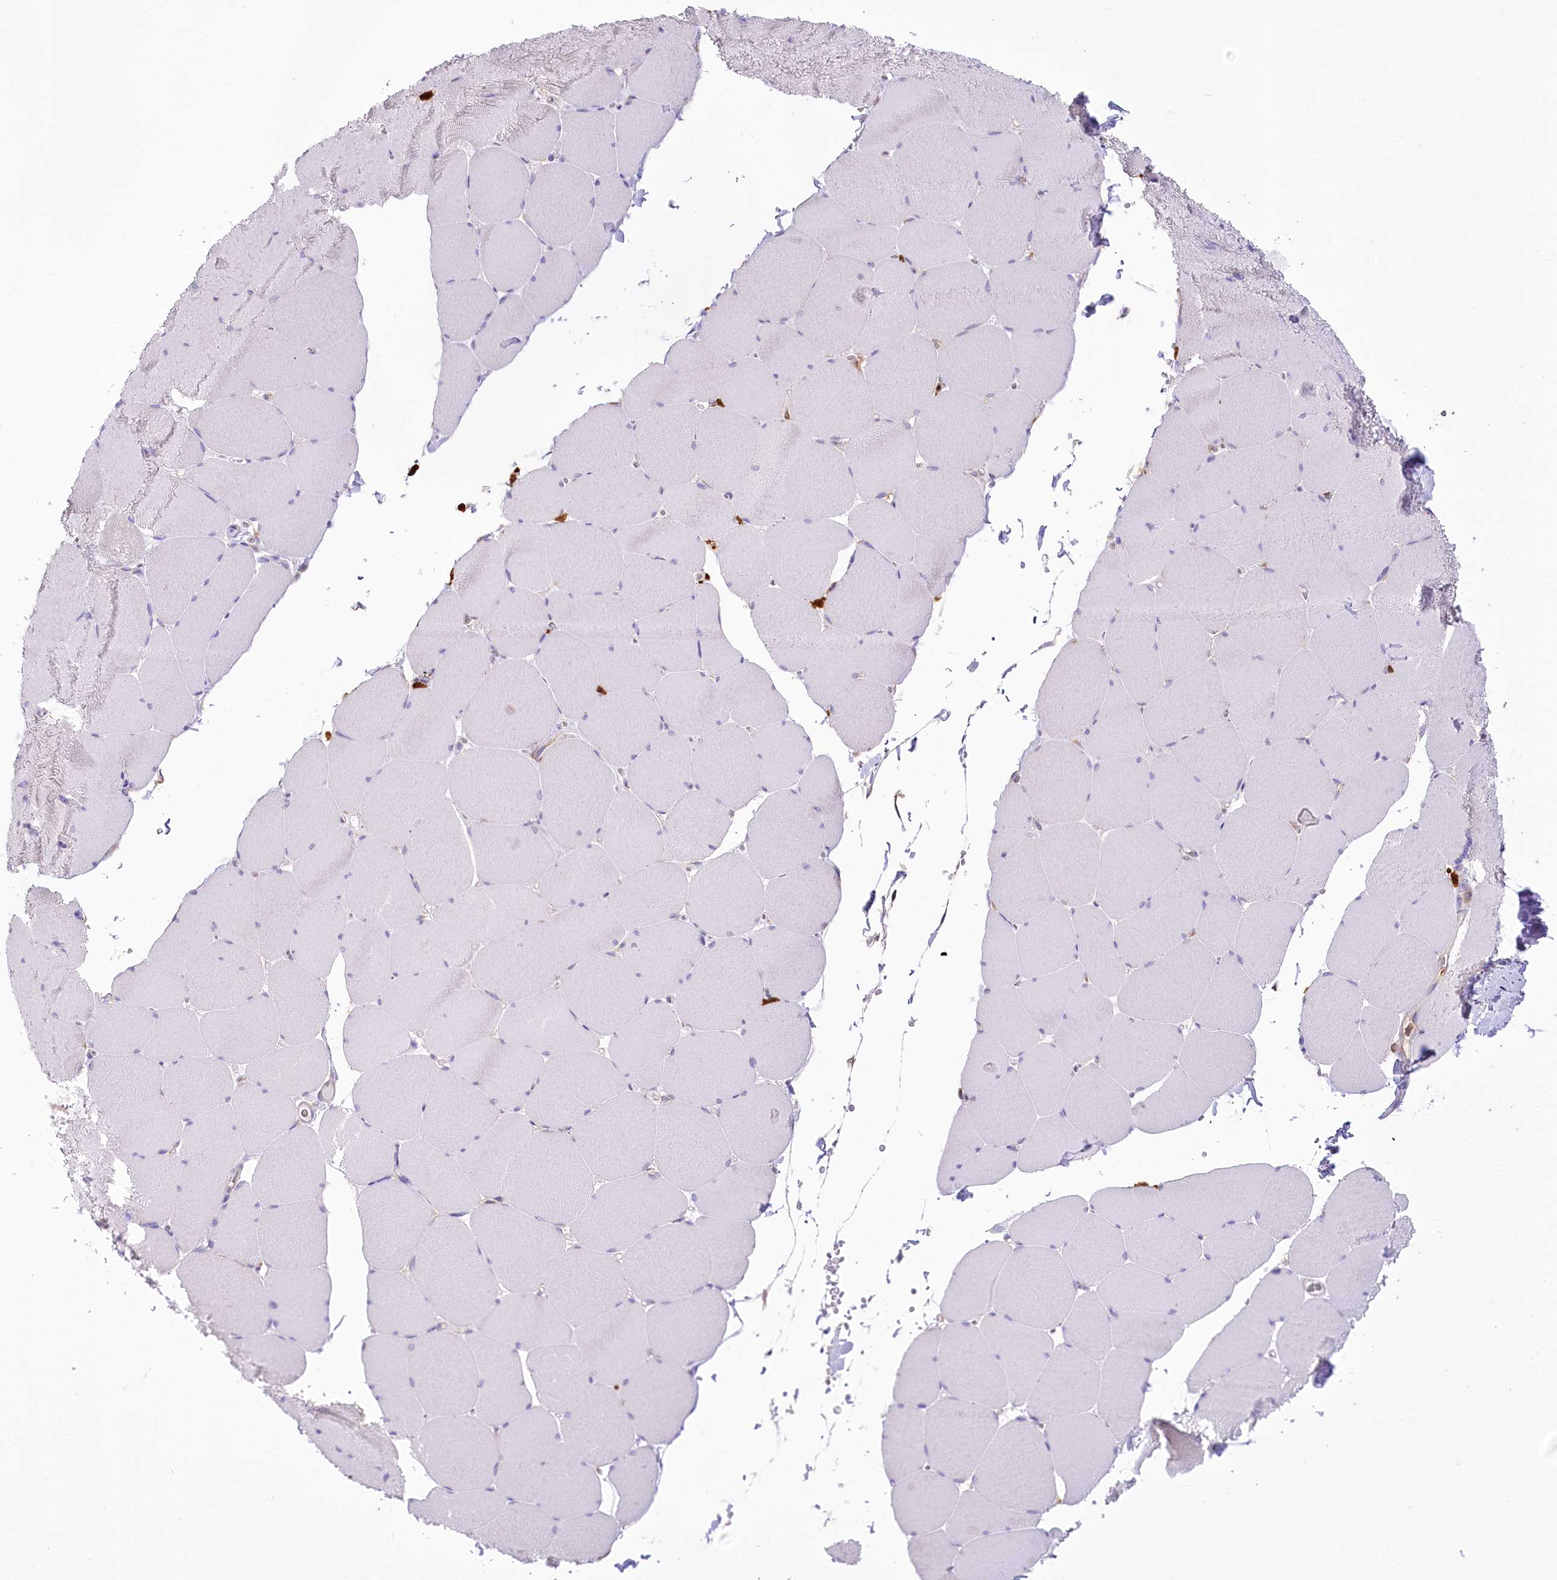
{"staining": {"intensity": "negative", "quantity": "none", "location": "none"}, "tissue": "skeletal muscle", "cell_type": "Myocytes", "image_type": "normal", "snomed": [{"axis": "morphology", "description": "Normal tissue, NOS"}, {"axis": "topography", "description": "Skeletal muscle"}, {"axis": "topography", "description": "Head-Neck"}], "caption": "This is an IHC photomicrograph of unremarkable skeletal muscle. There is no expression in myocytes.", "gene": "DPYD", "patient": {"sex": "male", "age": 66}}